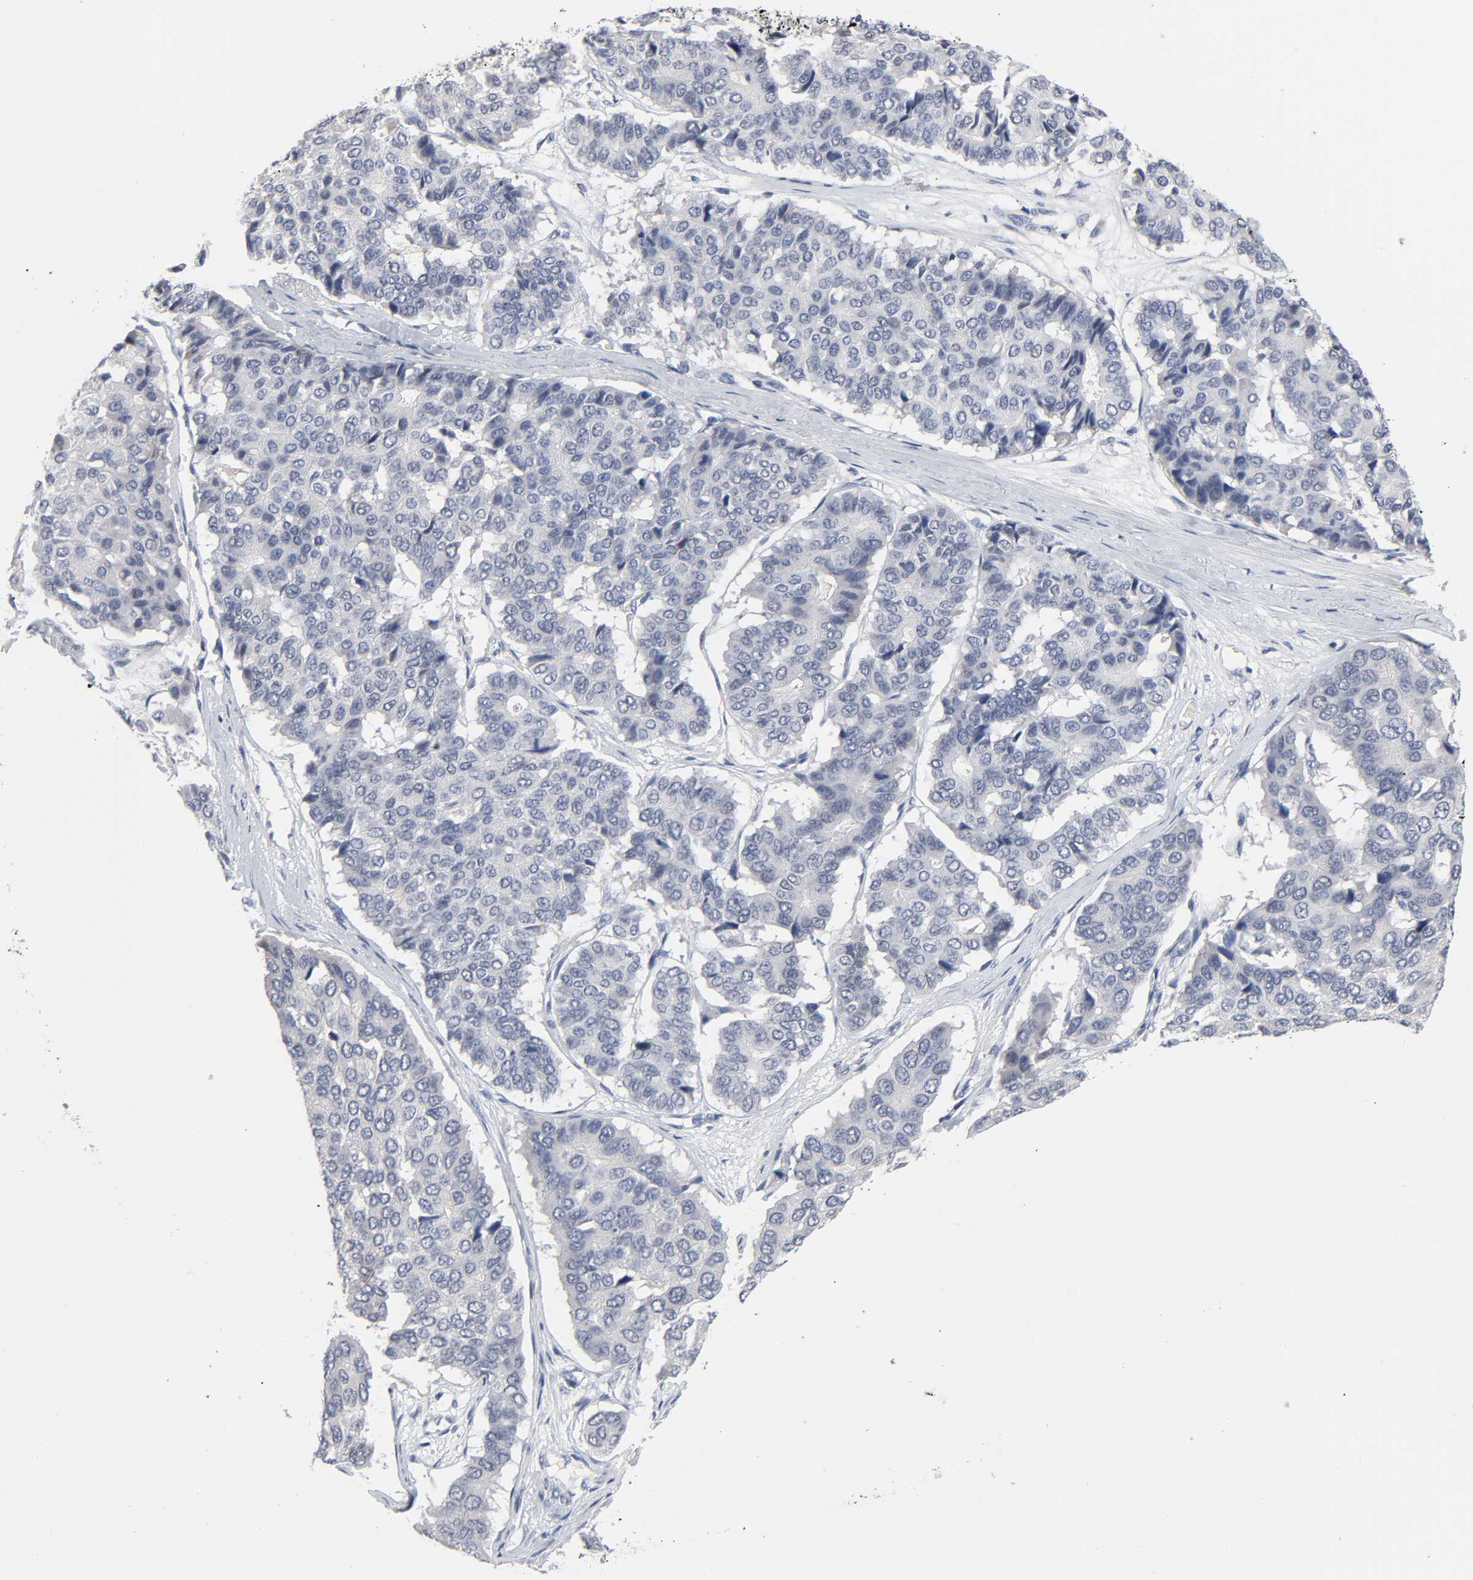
{"staining": {"intensity": "negative", "quantity": "none", "location": "none"}, "tissue": "pancreatic cancer", "cell_type": "Tumor cells", "image_type": "cancer", "snomed": [{"axis": "morphology", "description": "Adenocarcinoma, NOS"}, {"axis": "topography", "description": "Pancreas"}], "caption": "The photomicrograph shows no staining of tumor cells in pancreatic cancer (adenocarcinoma).", "gene": "SALL2", "patient": {"sex": "male", "age": 50}}